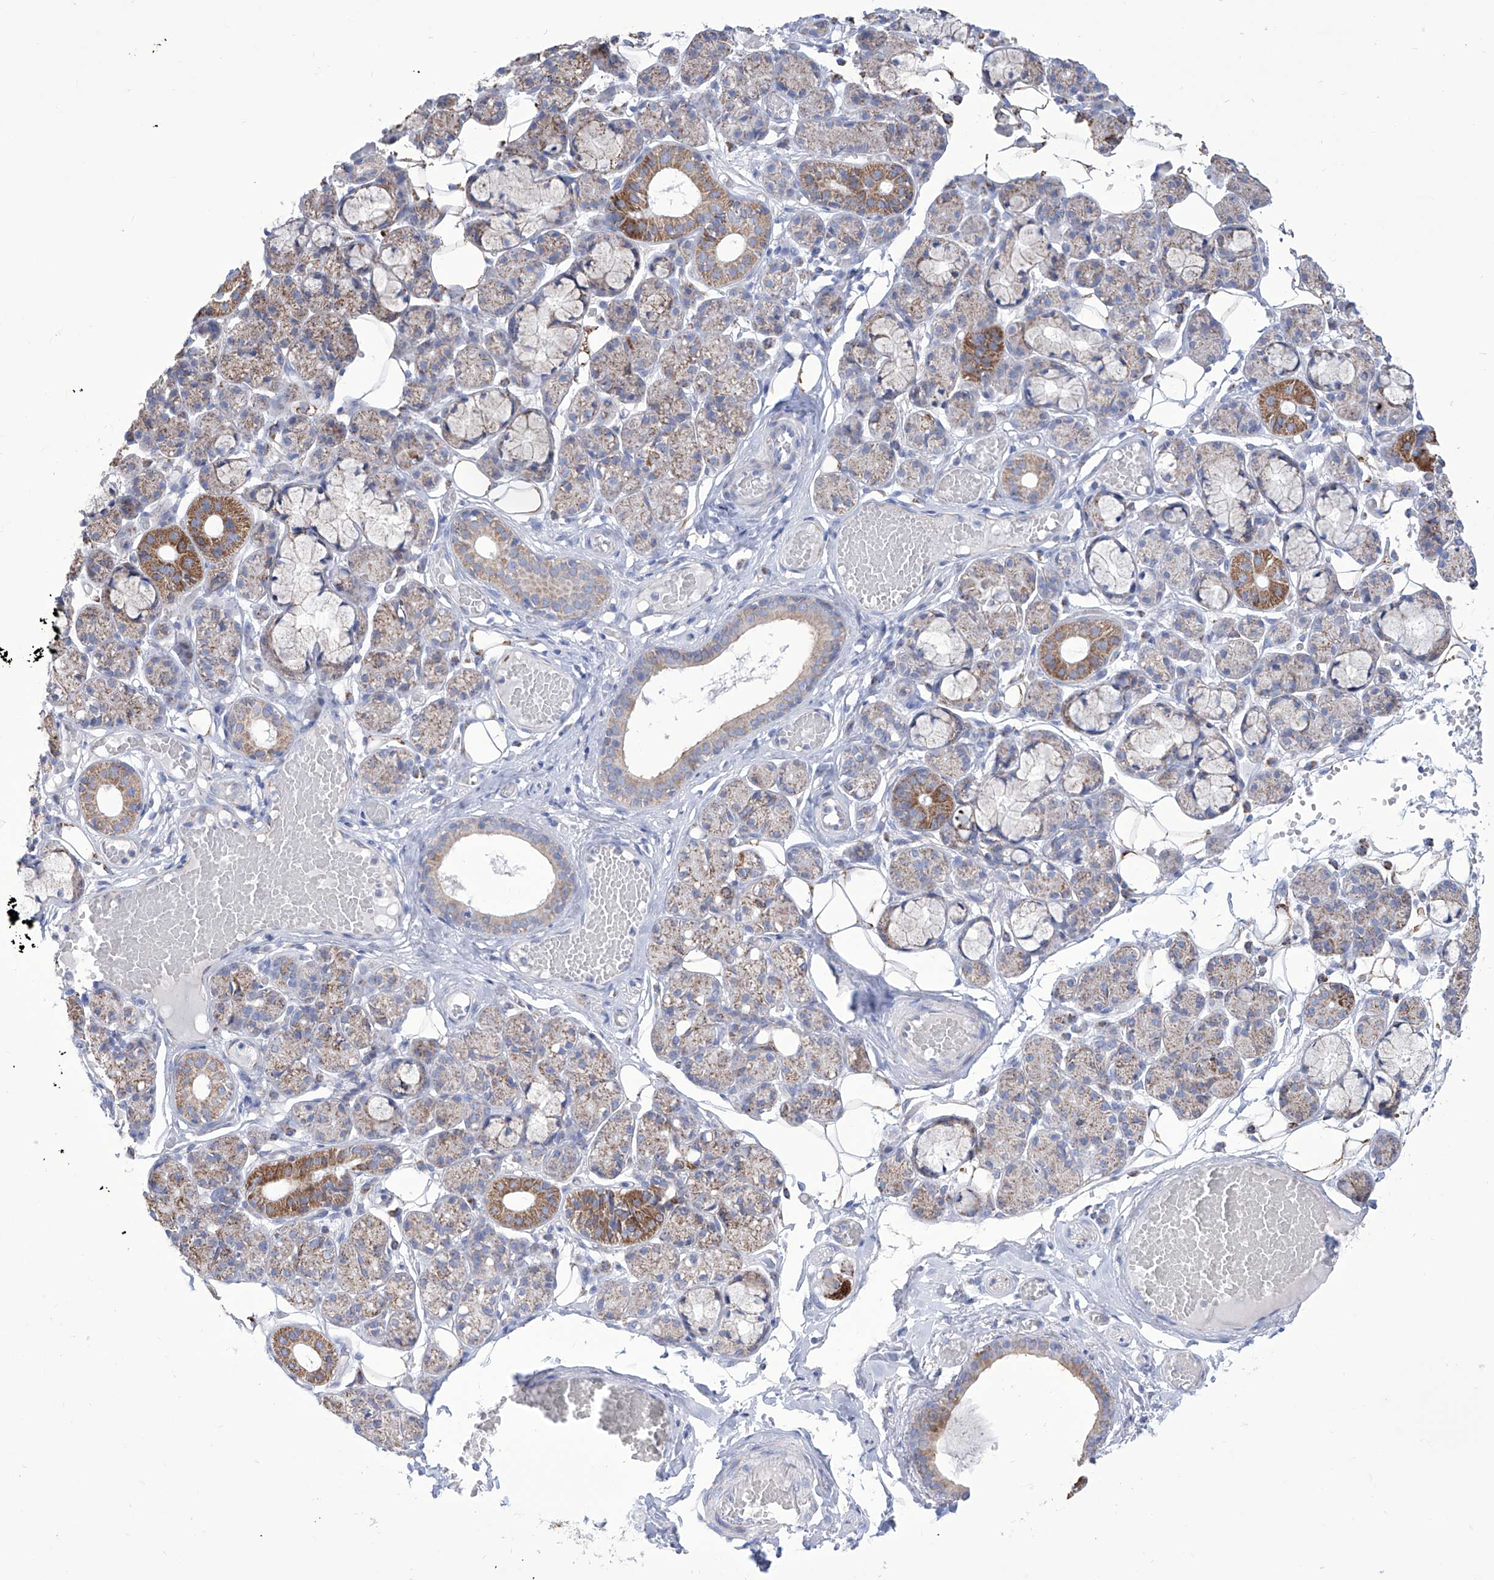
{"staining": {"intensity": "moderate", "quantity": ">75%", "location": "cytoplasmic/membranous"}, "tissue": "salivary gland", "cell_type": "Glandular cells", "image_type": "normal", "snomed": [{"axis": "morphology", "description": "Normal tissue, NOS"}, {"axis": "topography", "description": "Salivary gland"}], "caption": "DAB immunohistochemical staining of normal human salivary gland exhibits moderate cytoplasmic/membranous protein staining in about >75% of glandular cells.", "gene": "ALDH6A1", "patient": {"sex": "male", "age": 63}}